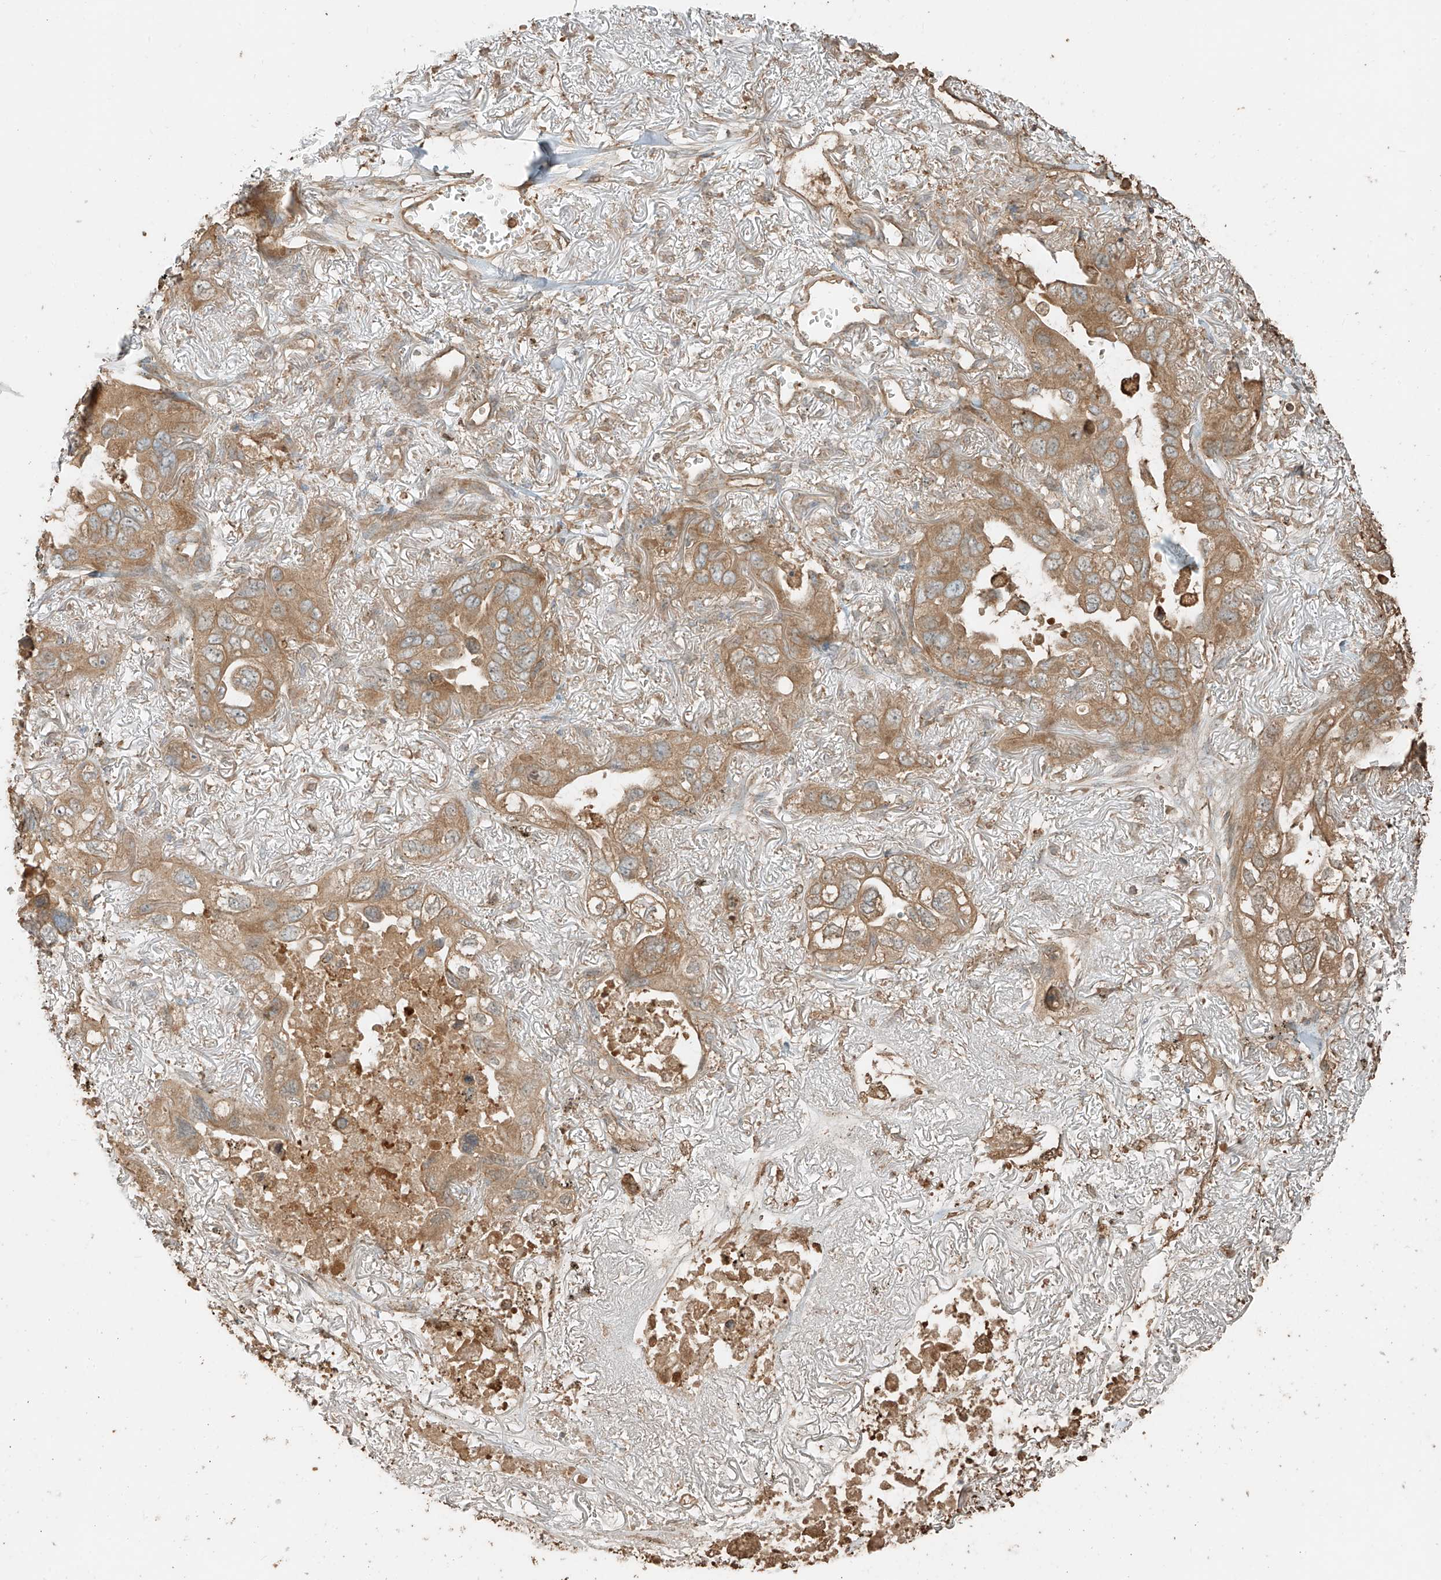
{"staining": {"intensity": "moderate", "quantity": ">75%", "location": "cytoplasmic/membranous"}, "tissue": "lung cancer", "cell_type": "Tumor cells", "image_type": "cancer", "snomed": [{"axis": "morphology", "description": "Squamous cell carcinoma, NOS"}, {"axis": "topography", "description": "Lung"}], "caption": "Protein staining demonstrates moderate cytoplasmic/membranous expression in approximately >75% of tumor cells in lung cancer.", "gene": "RFTN2", "patient": {"sex": "female", "age": 73}}